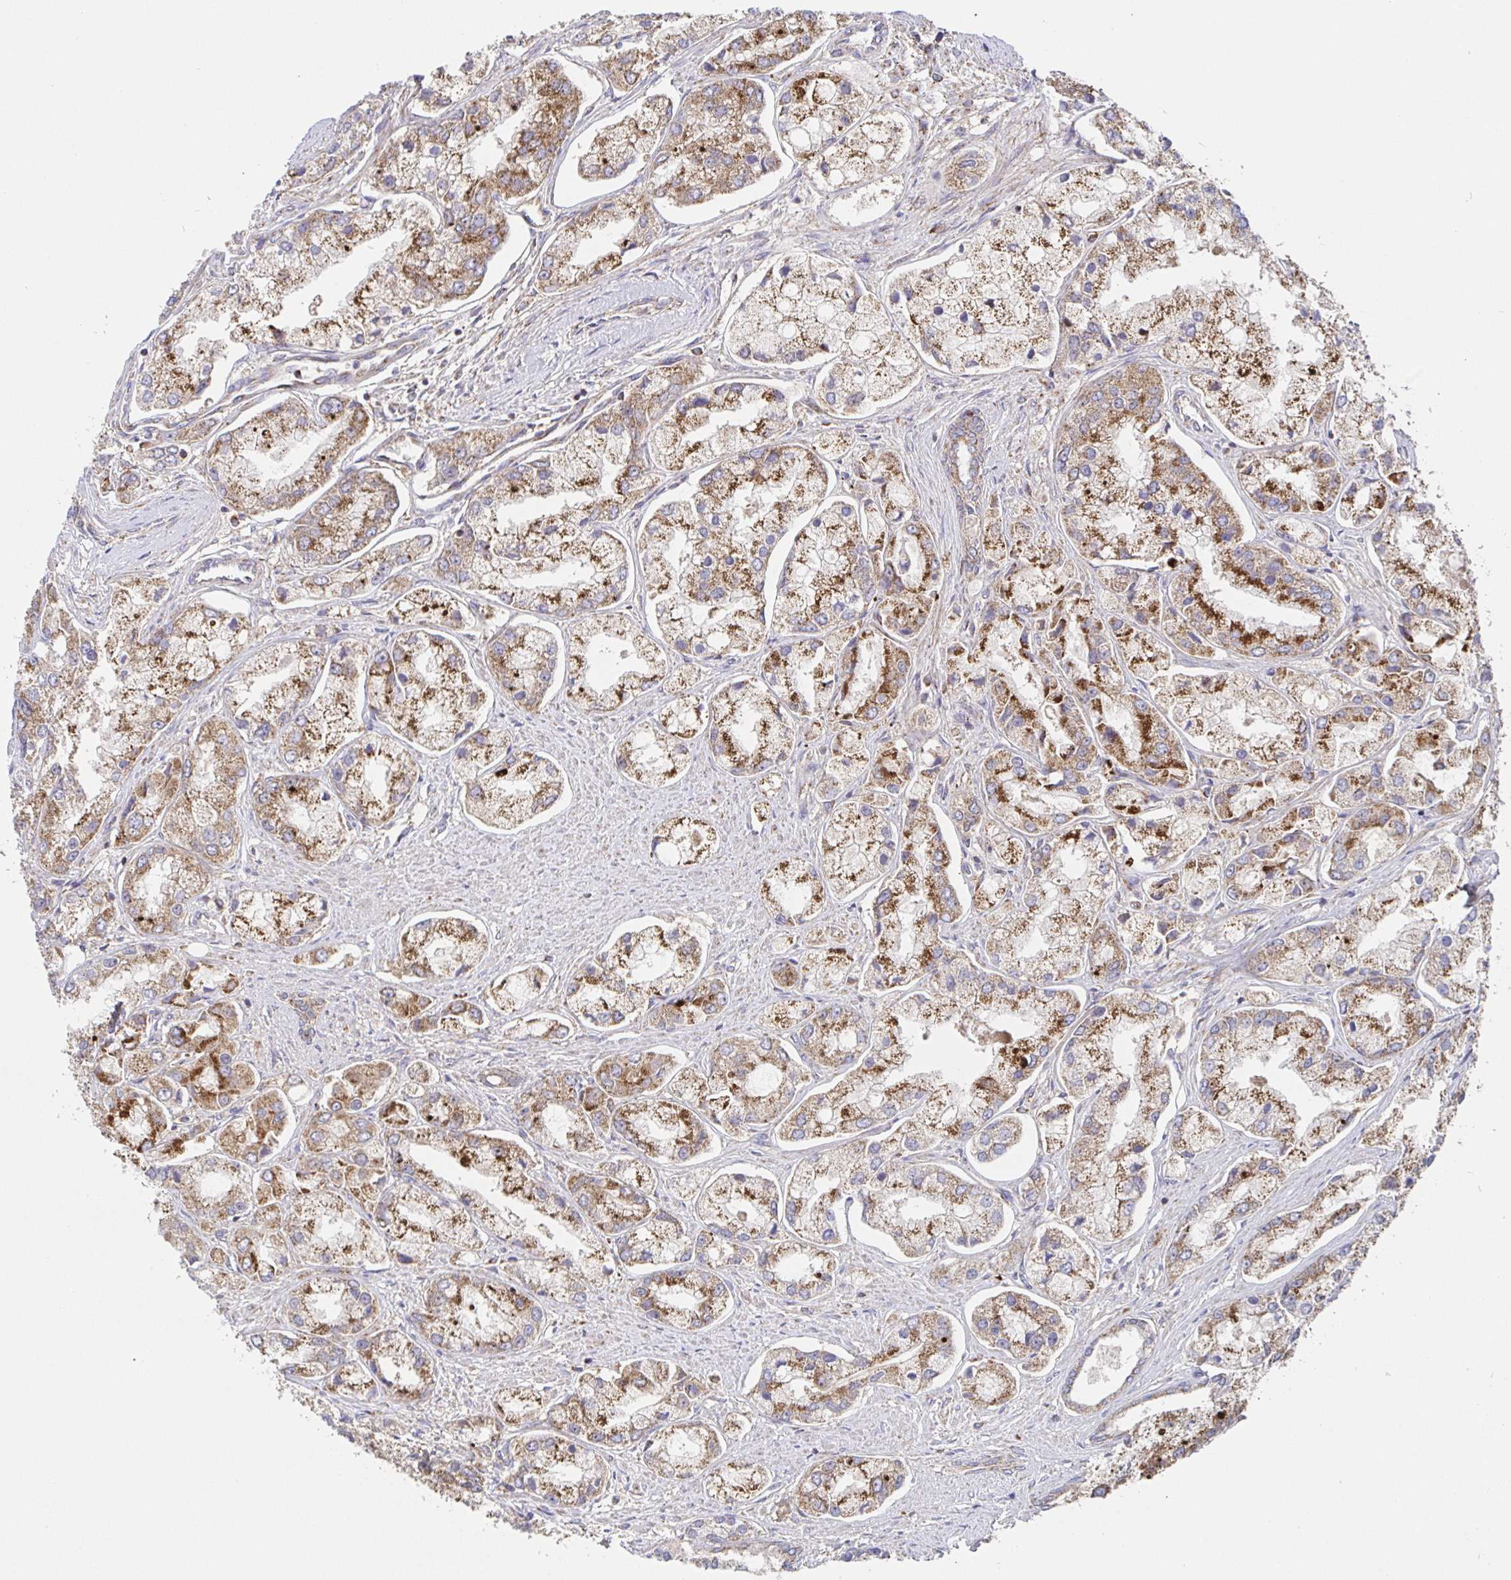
{"staining": {"intensity": "moderate", "quantity": ">75%", "location": "cytoplasmic/membranous"}, "tissue": "prostate cancer", "cell_type": "Tumor cells", "image_type": "cancer", "snomed": [{"axis": "morphology", "description": "Adenocarcinoma, Low grade"}, {"axis": "topography", "description": "Prostate"}], "caption": "Immunohistochemistry (IHC) (DAB) staining of prostate low-grade adenocarcinoma shows moderate cytoplasmic/membranous protein expression in approximately >75% of tumor cells.", "gene": "PRDX3", "patient": {"sex": "male", "age": 69}}